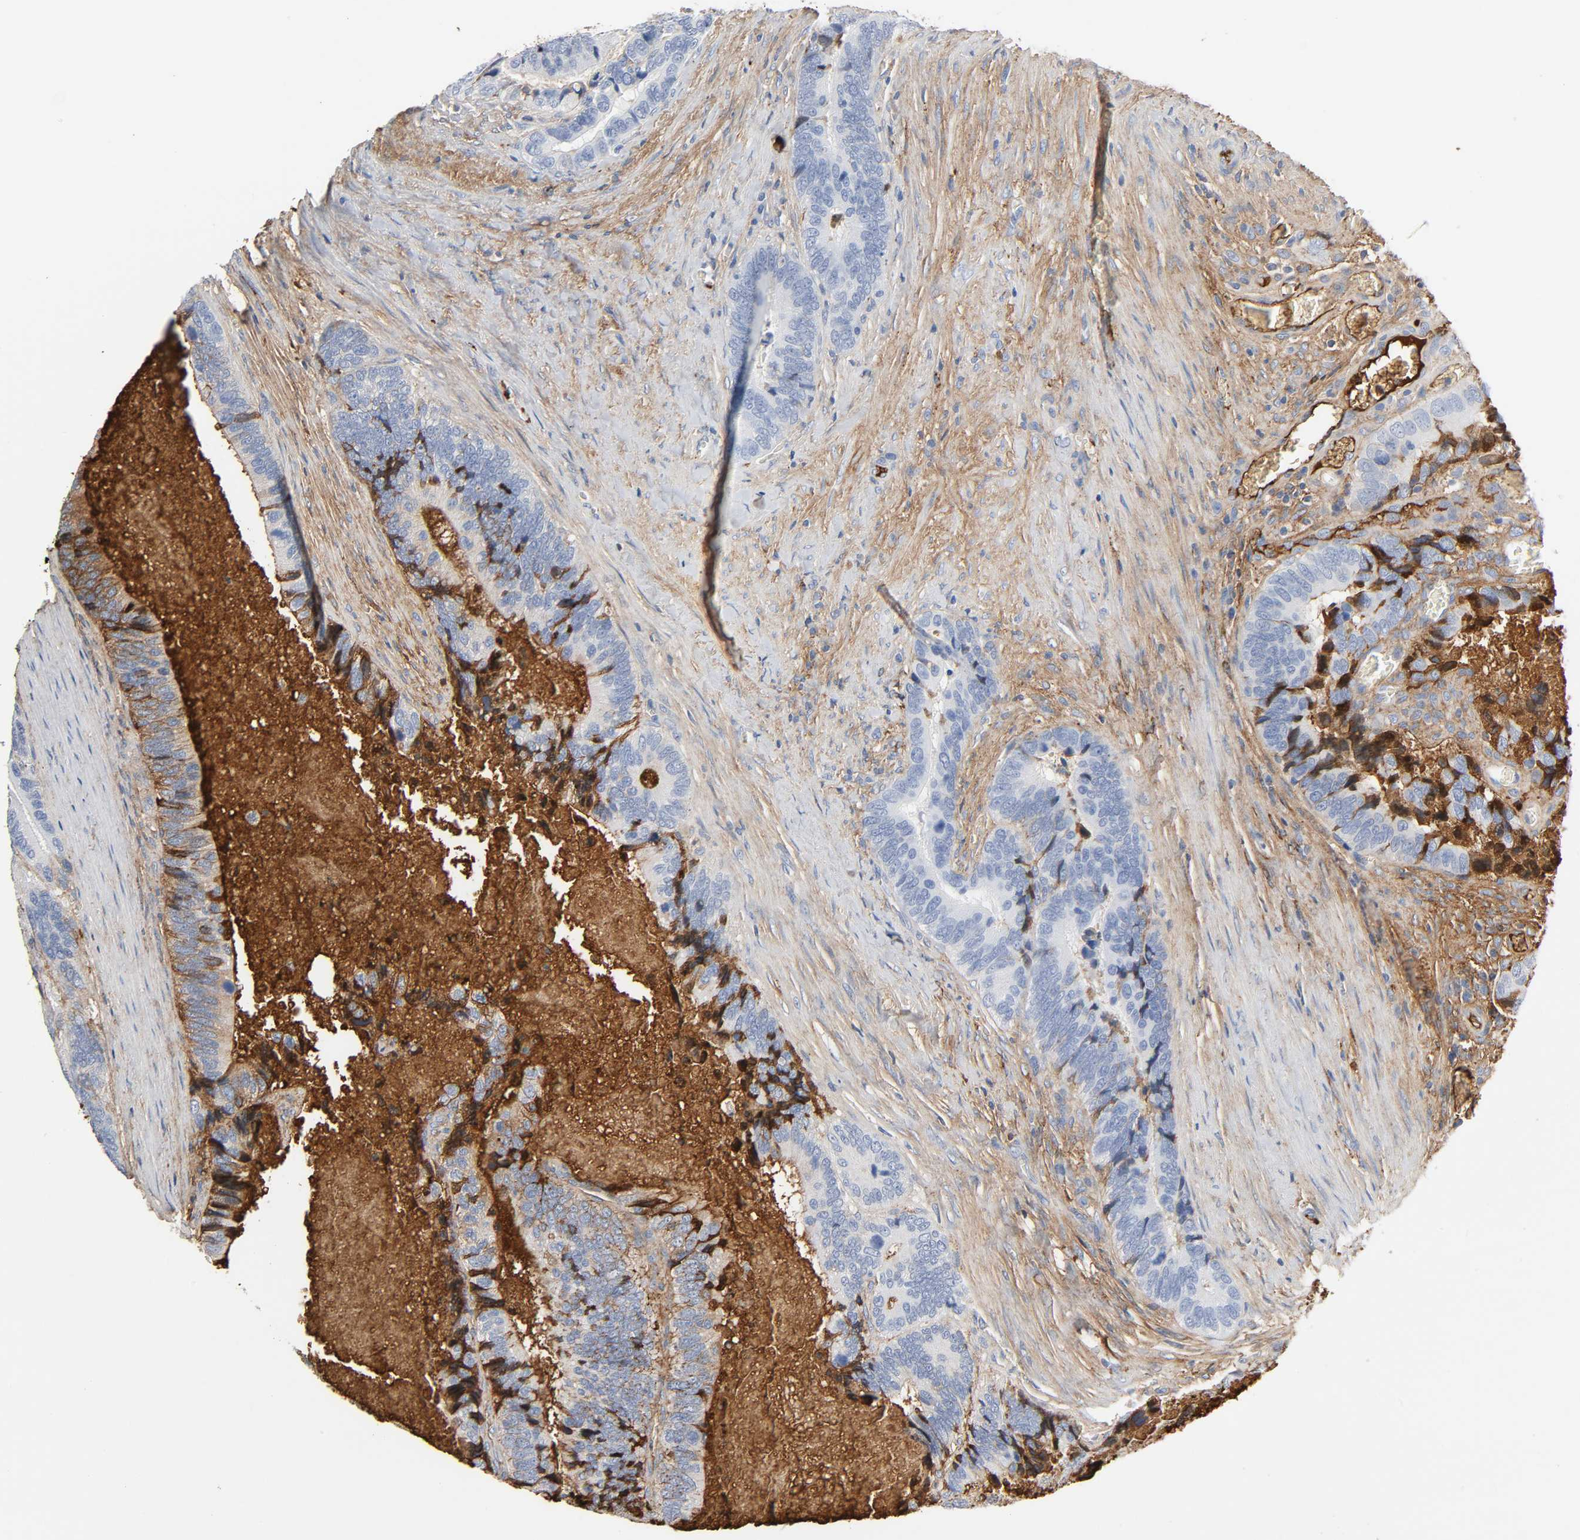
{"staining": {"intensity": "weak", "quantity": "25%-75%", "location": "cytoplasmic/membranous"}, "tissue": "colorectal cancer", "cell_type": "Tumor cells", "image_type": "cancer", "snomed": [{"axis": "morphology", "description": "Adenocarcinoma, NOS"}, {"axis": "topography", "description": "Colon"}], "caption": "Immunohistochemical staining of human adenocarcinoma (colorectal) exhibits low levels of weak cytoplasmic/membranous positivity in about 25%-75% of tumor cells.", "gene": "C3", "patient": {"sex": "male", "age": 72}}